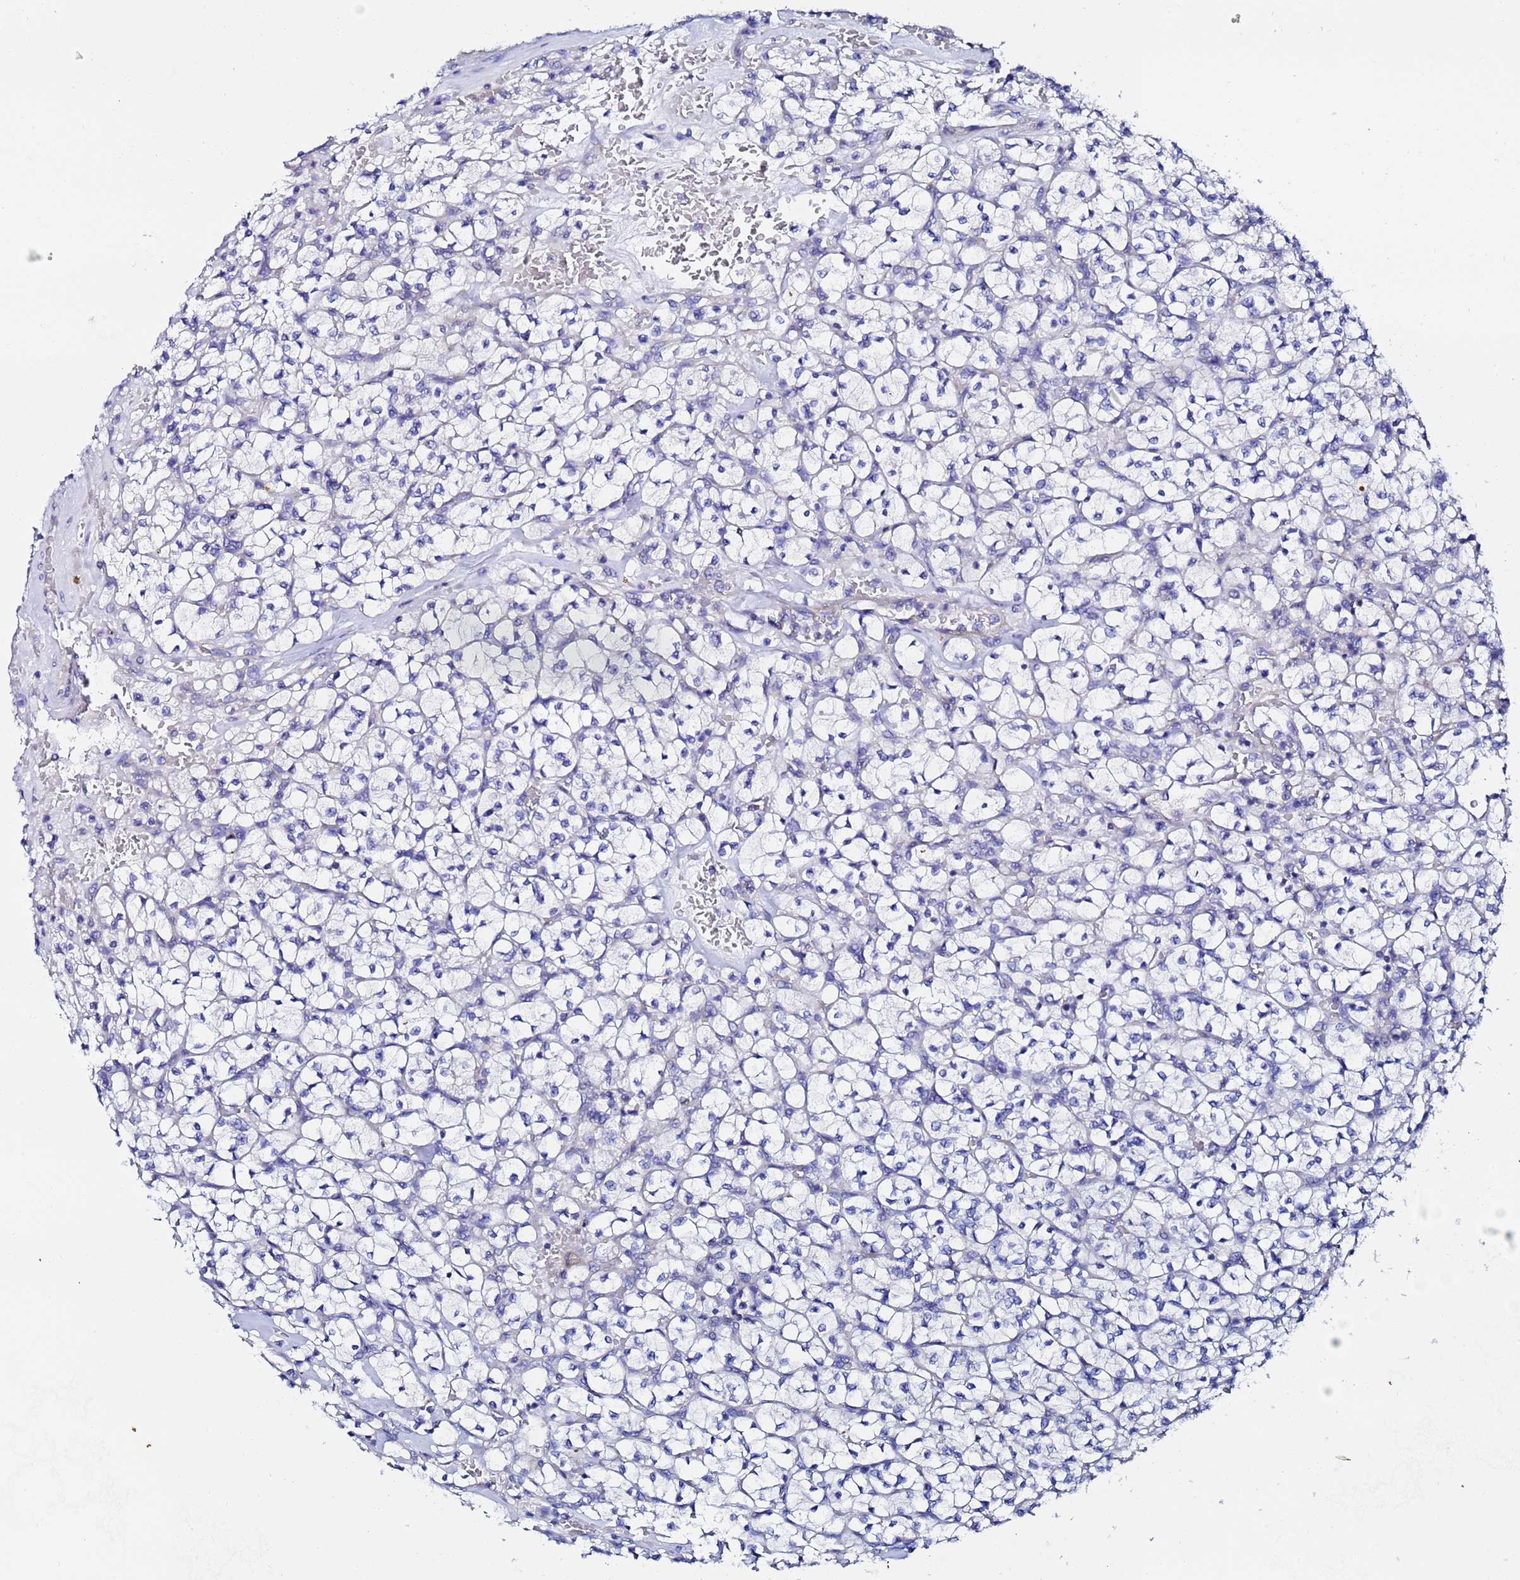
{"staining": {"intensity": "negative", "quantity": "none", "location": "none"}, "tissue": "renal cancer", "cell_type": "Tumor cells", "image_type": "cancer", "snomed": [{"axis": "morphology", "description": "Adenocarcinoma, NOS"}, {"axis": "topography", "description": "Kidney"}], "caption": "This is an immunohistochemistry photomicrograph of adenocarcinoma (renal). There is no staining in tumor cells.", "gene": "FAHD2A", "patient": {"sex": "female", "age": 64}}